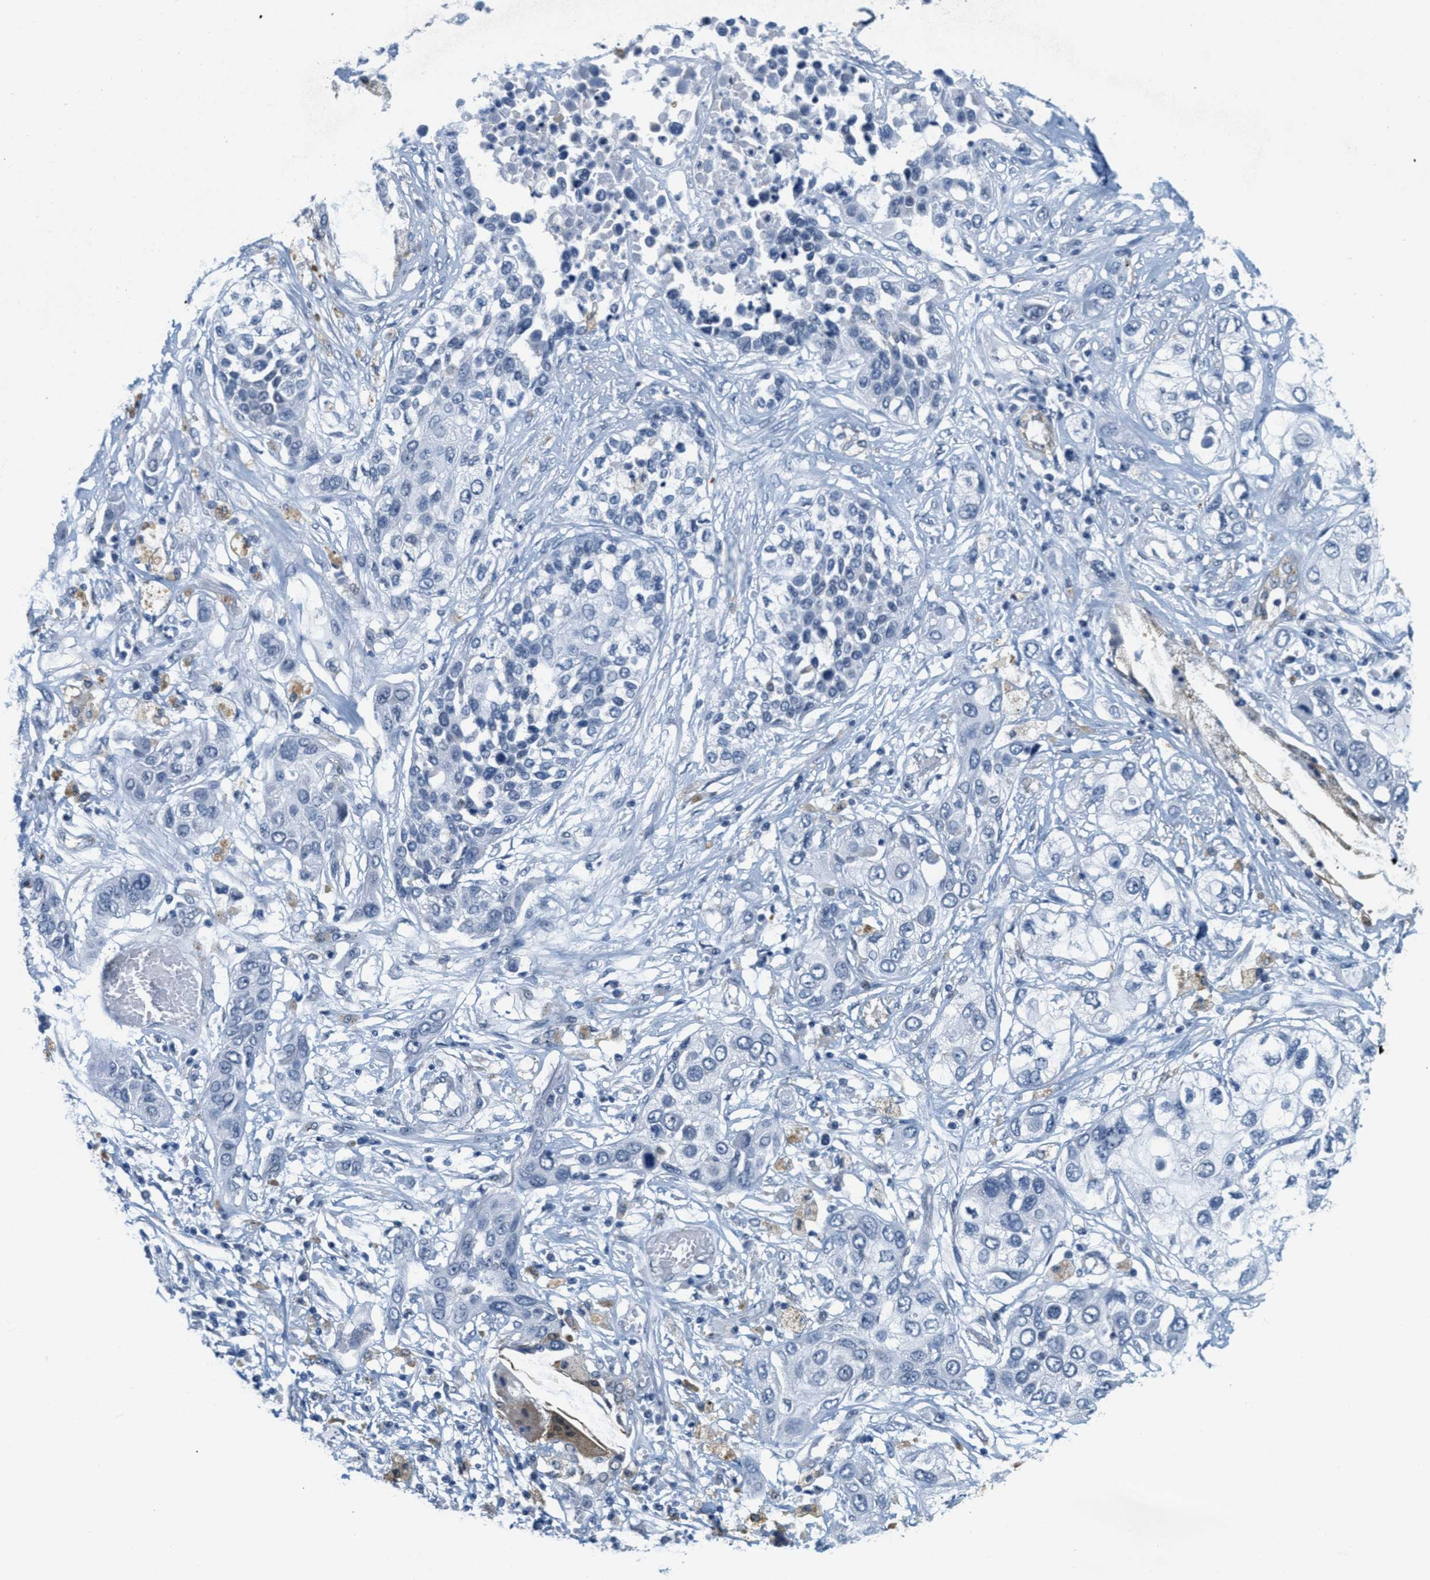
{"staining": {"intensity": "negative", "quantity": "none", "location": "none"}, "tissue": "lung cancer", "cell_type": "Tumor cells", "image_type": "cancer", "snomed": [{"axis": "morphology", "description": "Squamous cell carcinoma, NOS"}, {"axis": "topography", "description": "Lung"}], "caption": "Photomicrograph shows no protein positivity in tumor cells of lung cancer tissue.", "gene": "HS3ST2", "patient": {"sex": "male", "age": 65}}